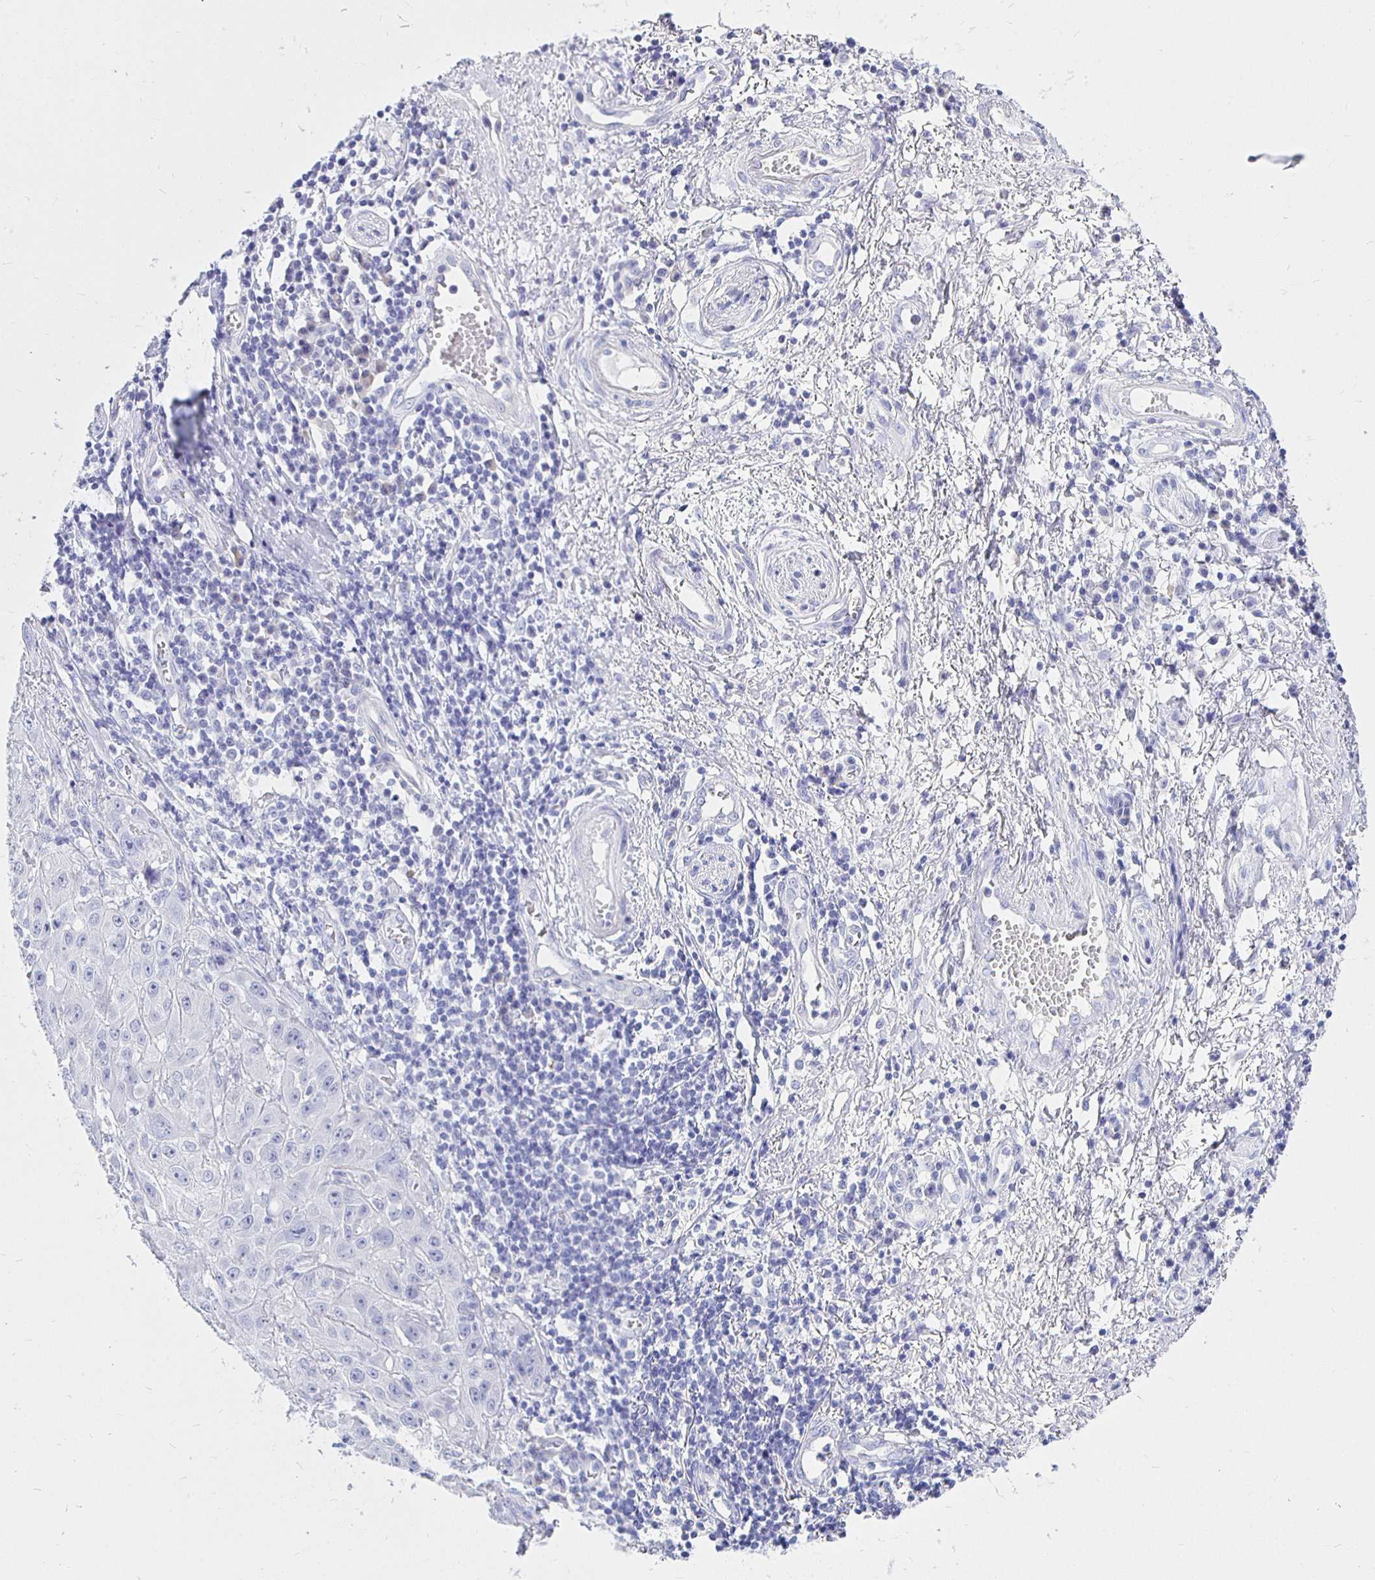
{"staining": {"intensity": "negative", "quantity": "none", "location": "none"}, "tissue": "skin cancer", "cell_type": "Tumor cells", "image_type": "cancer", "snomed": [{"axis": "morphology", "description": "Squamous cell carcinoma, NOS"}, {"axis": "topography", "description": "Skin"}, {"axis": "topography", "description": "Vulva"}], "caption": "Tumor cells are negative for protein expression in human skin squamous cell carcinoma. (Immunohistochemistry, brightfield microscopy, high magnification).", "gene": "UMOD", "patient": {"sex": "female", "age": 71}}